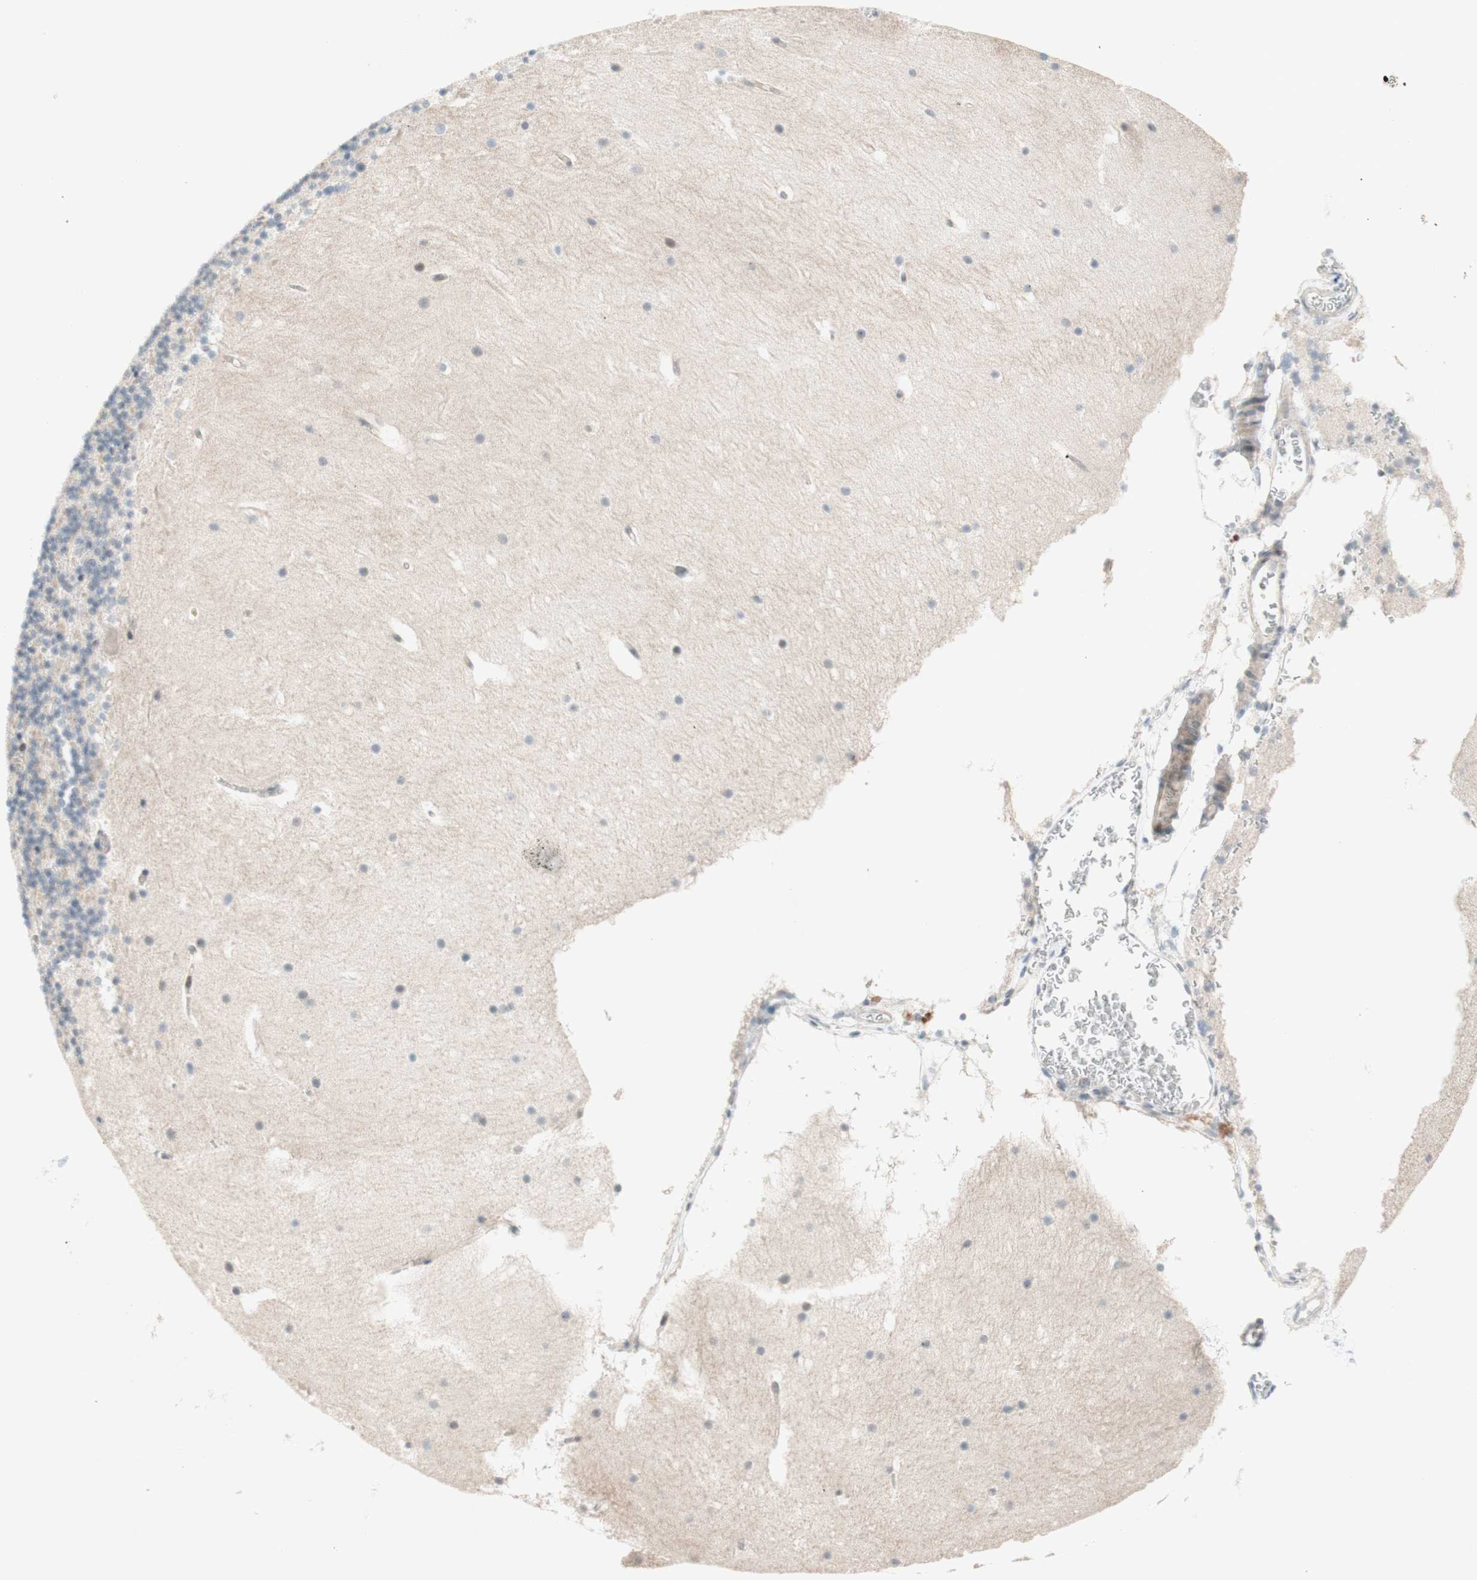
{"staining": {"intensity": "negative", "quantity": "none", "location": "none"}, "tissue": "cerebellum", "cell_type": "Cells in granular layer", "image_type": "normal", "snomed": [{"axis": "morphology", "description": "Normal tissue, NOS"}, {"axis": "topography", "description": "Cerebellum"}], "caption": "Cells in granular layer are negative for brown protein staining in normal cerebellum. The staining was performed using DAB (3,3'-diaminobenzidine) to visualize the protein expression in brown, while the nuclei were stained in blue with hematoxylin (Magnification: 20x).", "gene": "JPH1", "patient": {"sex": "male", "age": 45}}